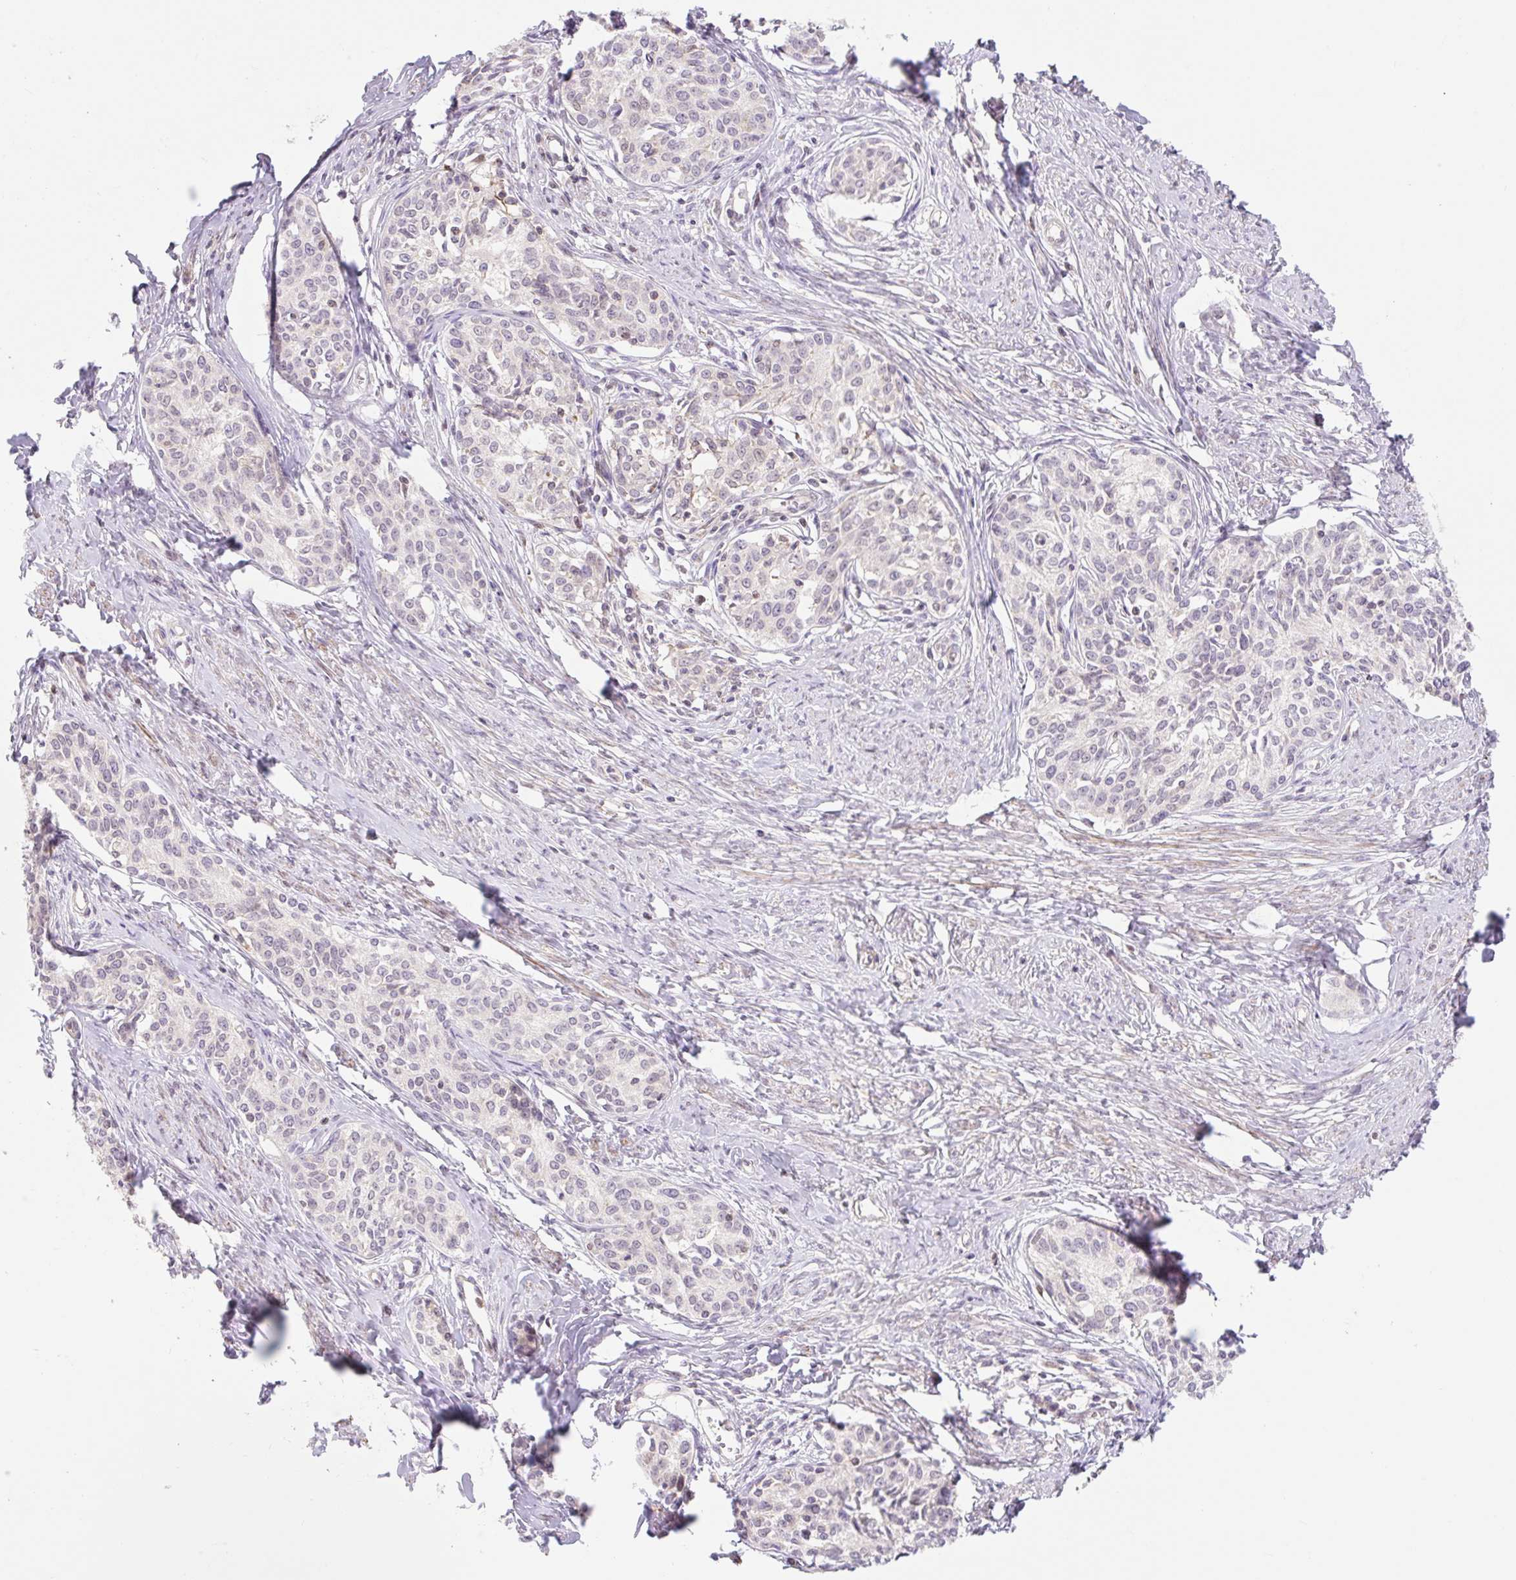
{"staining": {"intensity": "negative", "quantity": "none", "location": "none"}, "tissue": "cervical cancer", "cell_type": "Tumor cells", "image_type": "cancer", "snomed": [{"axis": "morphology", "description": "Squamous cell carcinoma, NOS"}, {"axis": "morphology", "description": "Adenocarcinoma, NOS"}, {"axis": "topography", "description": "Cervix"}], "caption": "High magnification brightfield microscopy of cervical cancer stained with DAB (brown) and counterstained with hematoxylin (blue): tumor cells show no significant expression.", "gene": "EMC10", "patient": {"sex": "female", "age": 52}}